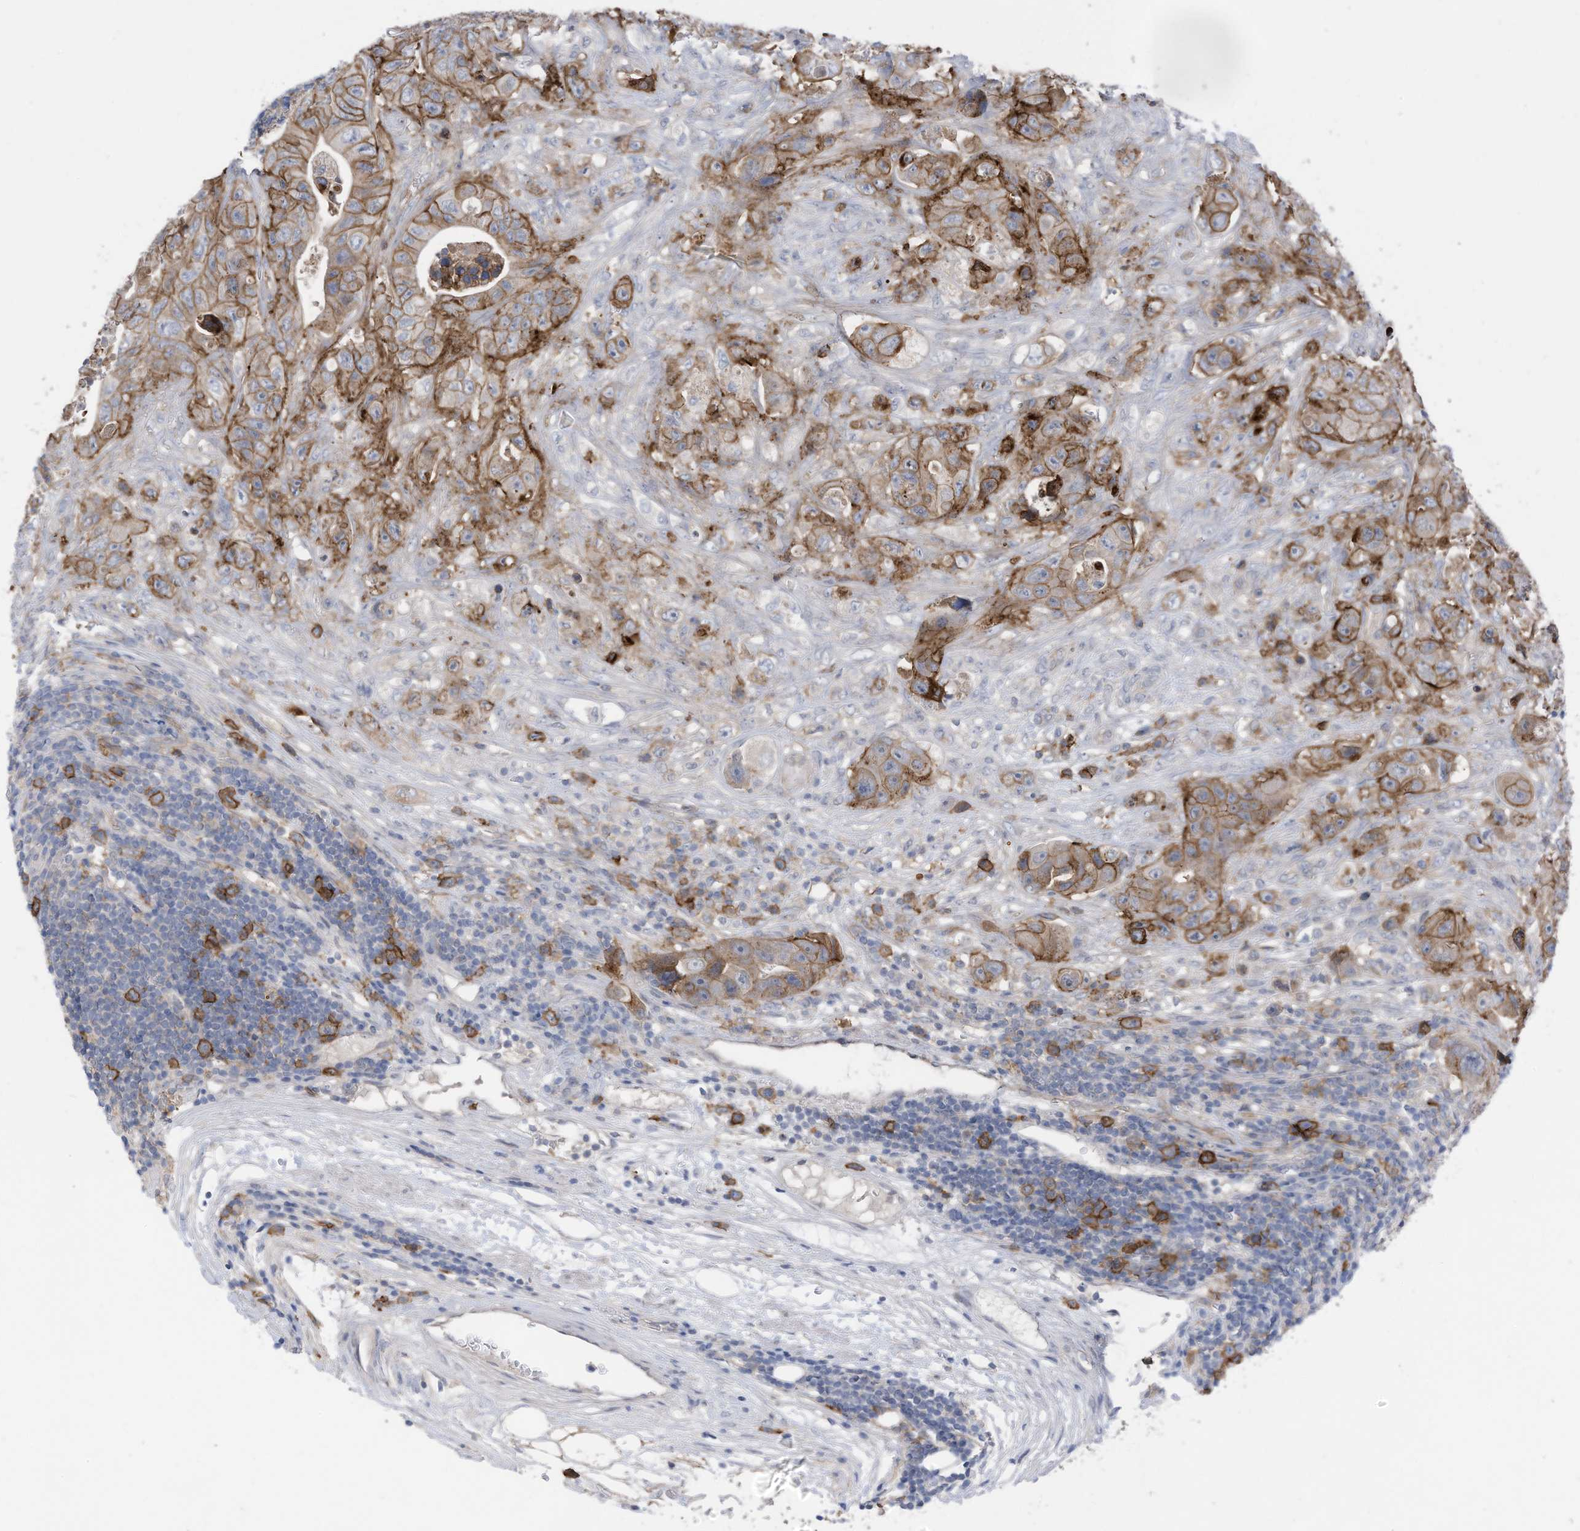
{"staining": {"intensity": "moderate", "quantity": ">75%", "location": "cytoplasmic/membranous"}, "tissue": "colorectal cancer", "cell_type": "Tumor cells", "image_type": "cancer", "snomed": [{"axis": "morphology", "description": "Adenocarcinoma, NOS"}, {"axis": "topography", "description": "Colon"}], "caption": "IHC of human colorectal cancer (adenocarcinoma) displays medium levels of moderate cytoplasmic/membranous staining in approximately >75% of tumor cells.", "gene": "SLC1A5", "patient": {"sex": "female", "age": 46}}